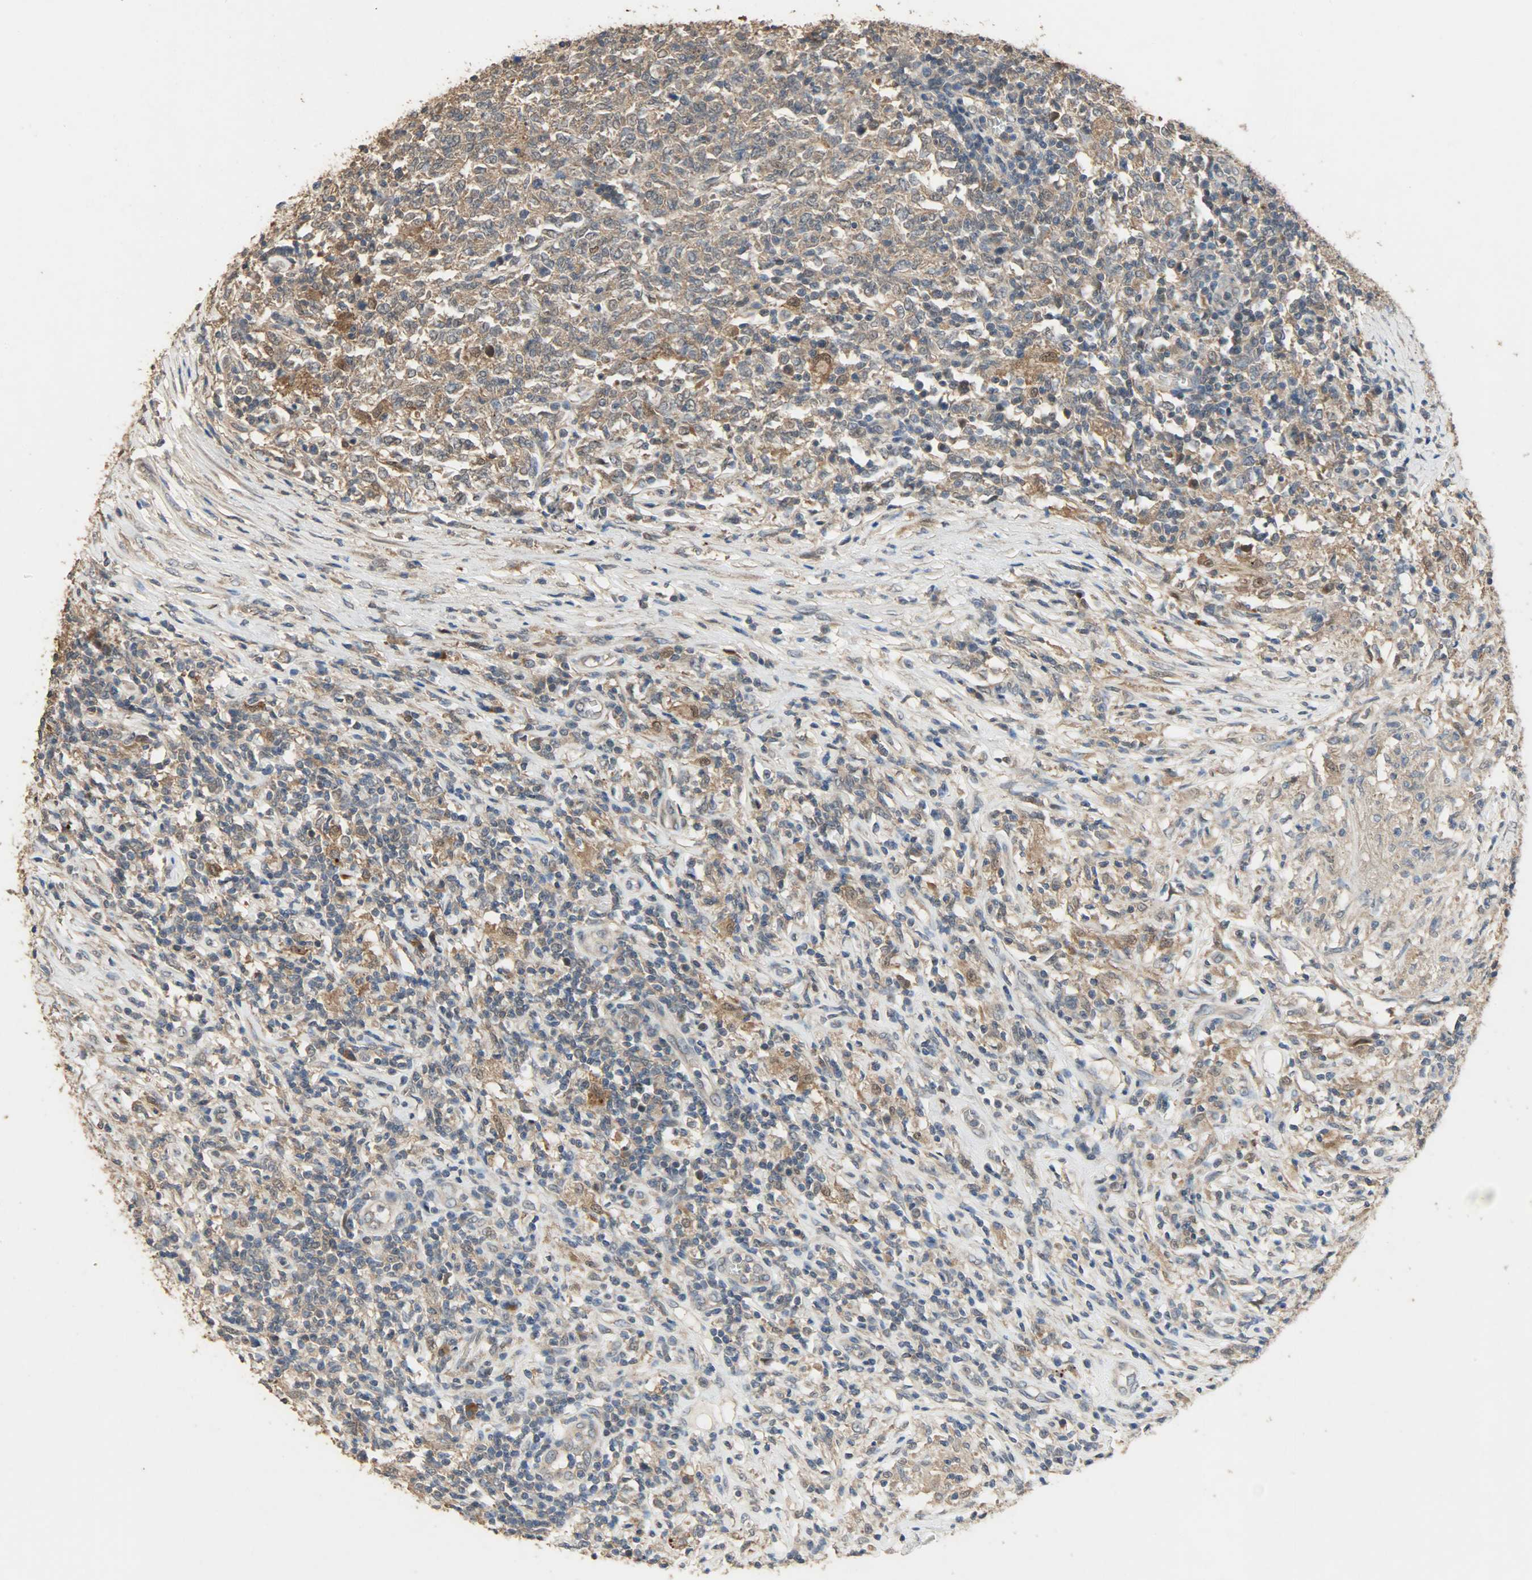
{"staining": {"intensity": "moderate", "quantity": ">75%", "location": "cytoplasmic/membranous"}, "tissue": "lymphoma", "cell_type": "Tumor cells", "image_type": "cancer", "snomed": [{"axis": "morphology", "description": "Malignant lymphoma, non-Hodgkin's type, High grade"}, {"axis": "topography", "description": "Lymph node"}], "caption": "Immunohistochemical staining of human lymphoma shows medium levels of moderate cytoplasmic/membranous protein expression in about >75% of tumor cells. Using DAB (3,3'-diaminobenzidine) (brown) and hematoxylin (blue) stains, captured at high magnification using brightfield microscopy.", "gene": "CDKN2C", "patient": {"sex": "female", "age": 84}}